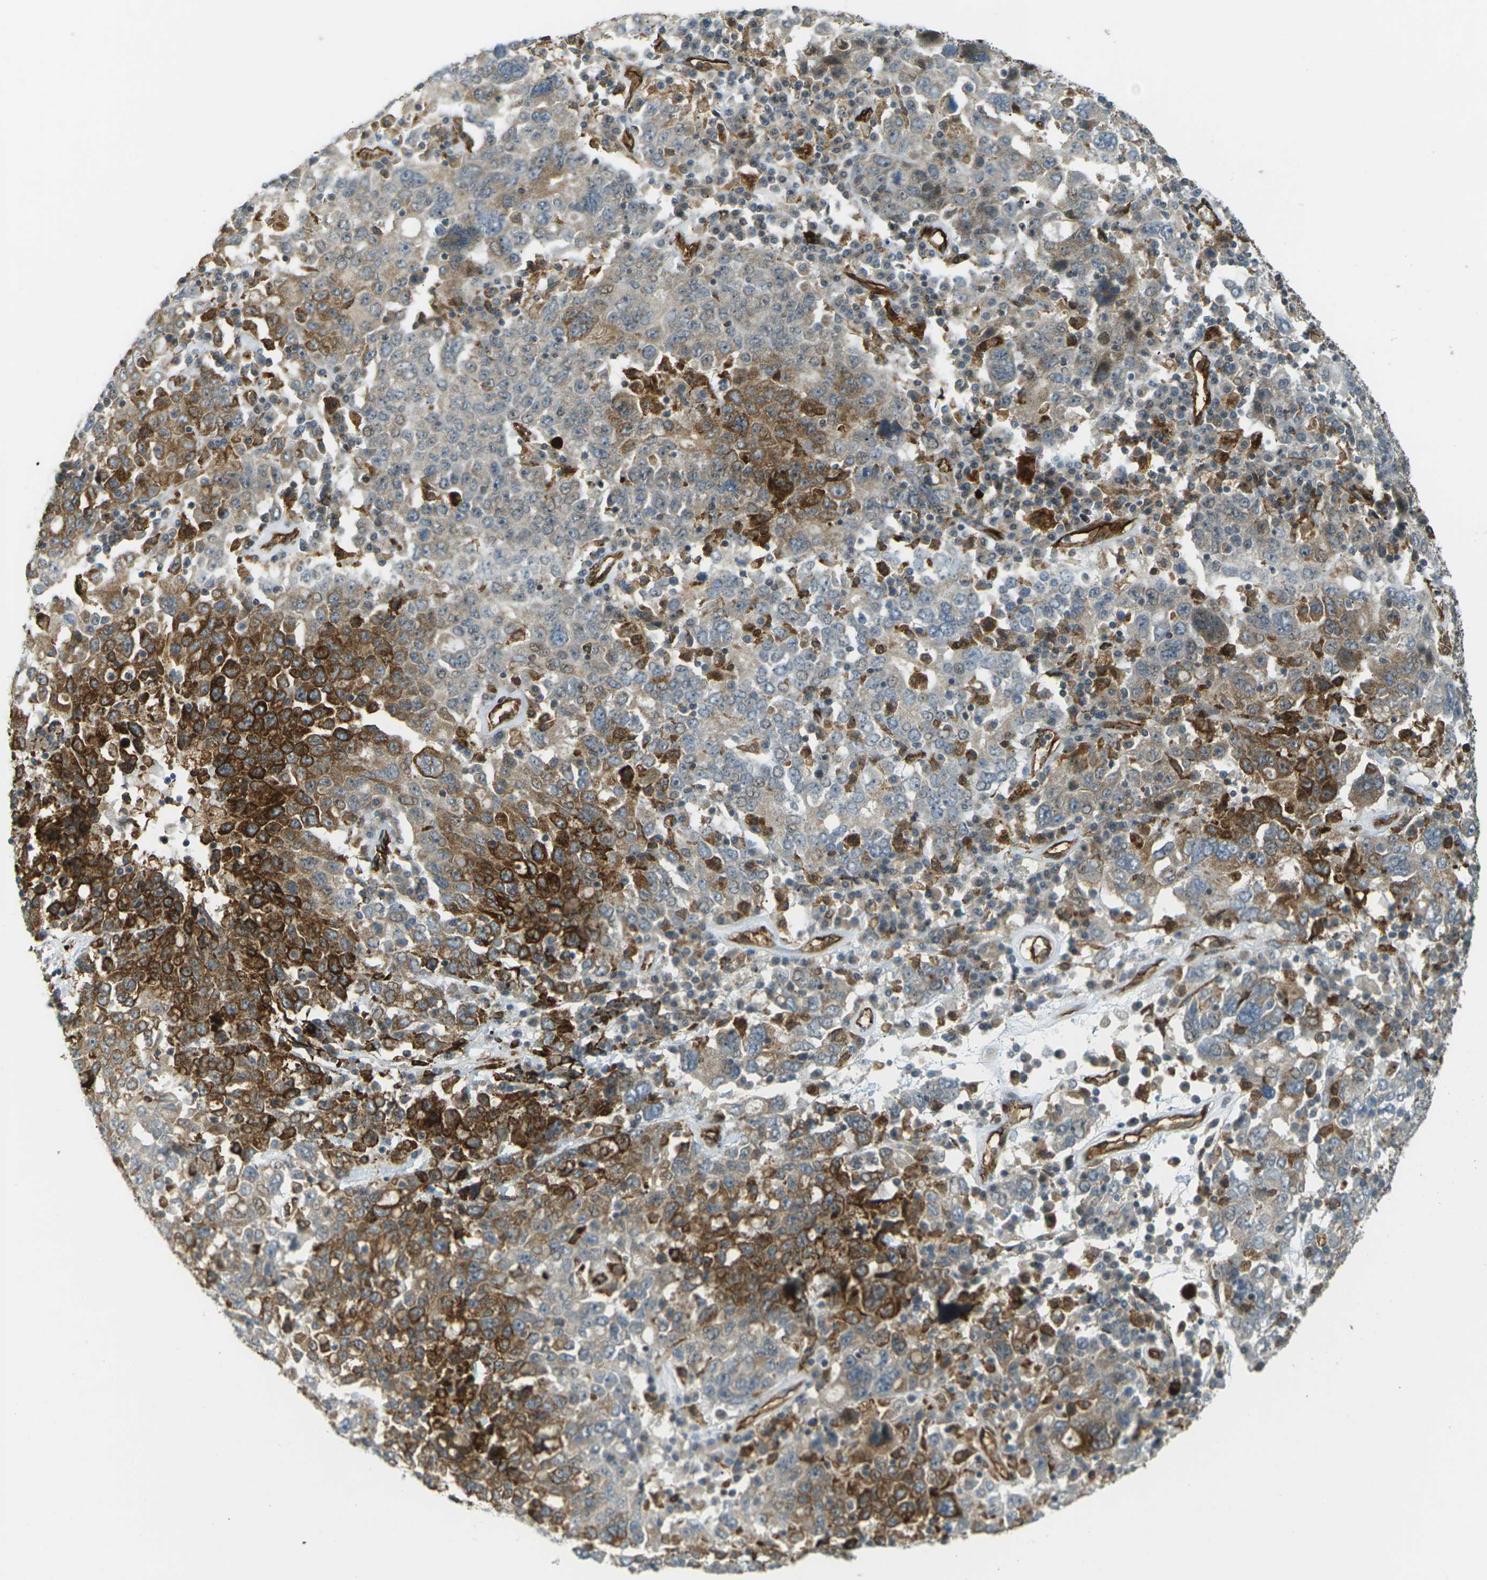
{"staining": {"intensity": "moderate", "quantity": "25%-75%", "location": "cytoplasmic/membranous"}, "tissue": "ovarian cancer", "cell_type": "Tumor cells", "image_type": "cancer", "snomed": [{"axis": "morphology", "description": "Carcinoma, endometroid"}, {"axis": "topography", "description": "Ovary"}], "caption": "Ovarian endometroid carcinoma stained with a protein marker shows moderate staining in tumor cells.", "gene": "S1PR1", "patient": {"sex": "female", "age": 62}}